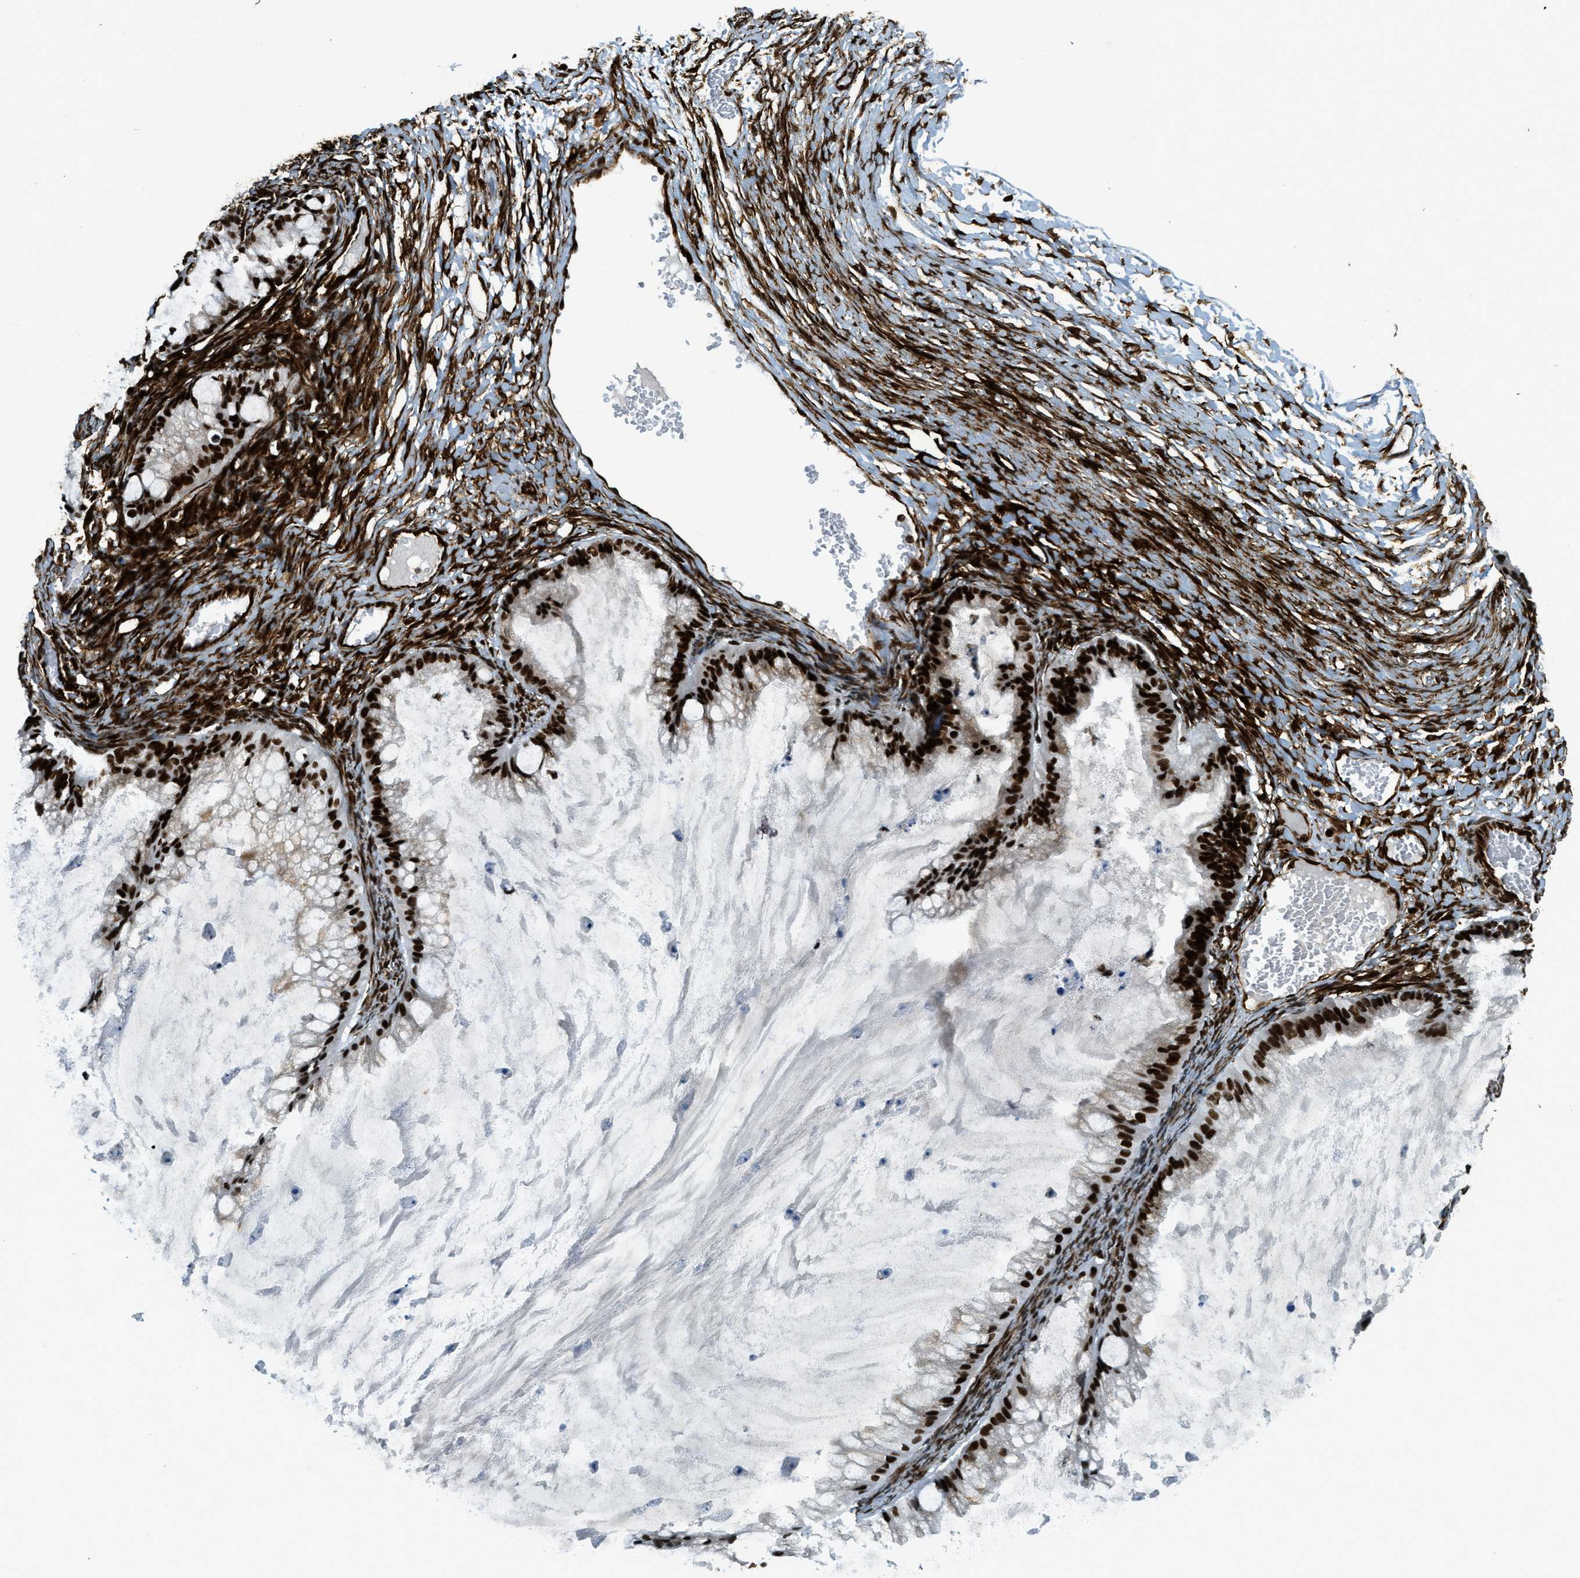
{"staining": {"intensity": "strong", "quantity": ">75%", "location": "nuclear"}, "tissue": "ovarian cancer", "cell_type": "Tumor cells", "image_type": "cancer", "snomed": [{"axis": "morphology", "description": "Cystadenocarcinoma, mucinous, NOS"}, {"axis": "topography", "description": "Ovary"}], "caption": "Ovarian mucinous cystadenocarcinoma was stained to show a protein in brown. There is high levels of strong nuclear expression in about >75% of tumor cells. The staining is performed using DAB (3,3'-diaminobenzidine) brown chromogen to label protein expression. The nuclei are counter-stained blue using hematoxylin.", "gene": "ZFR", "patient": {"sex": "female", "age": 57}}